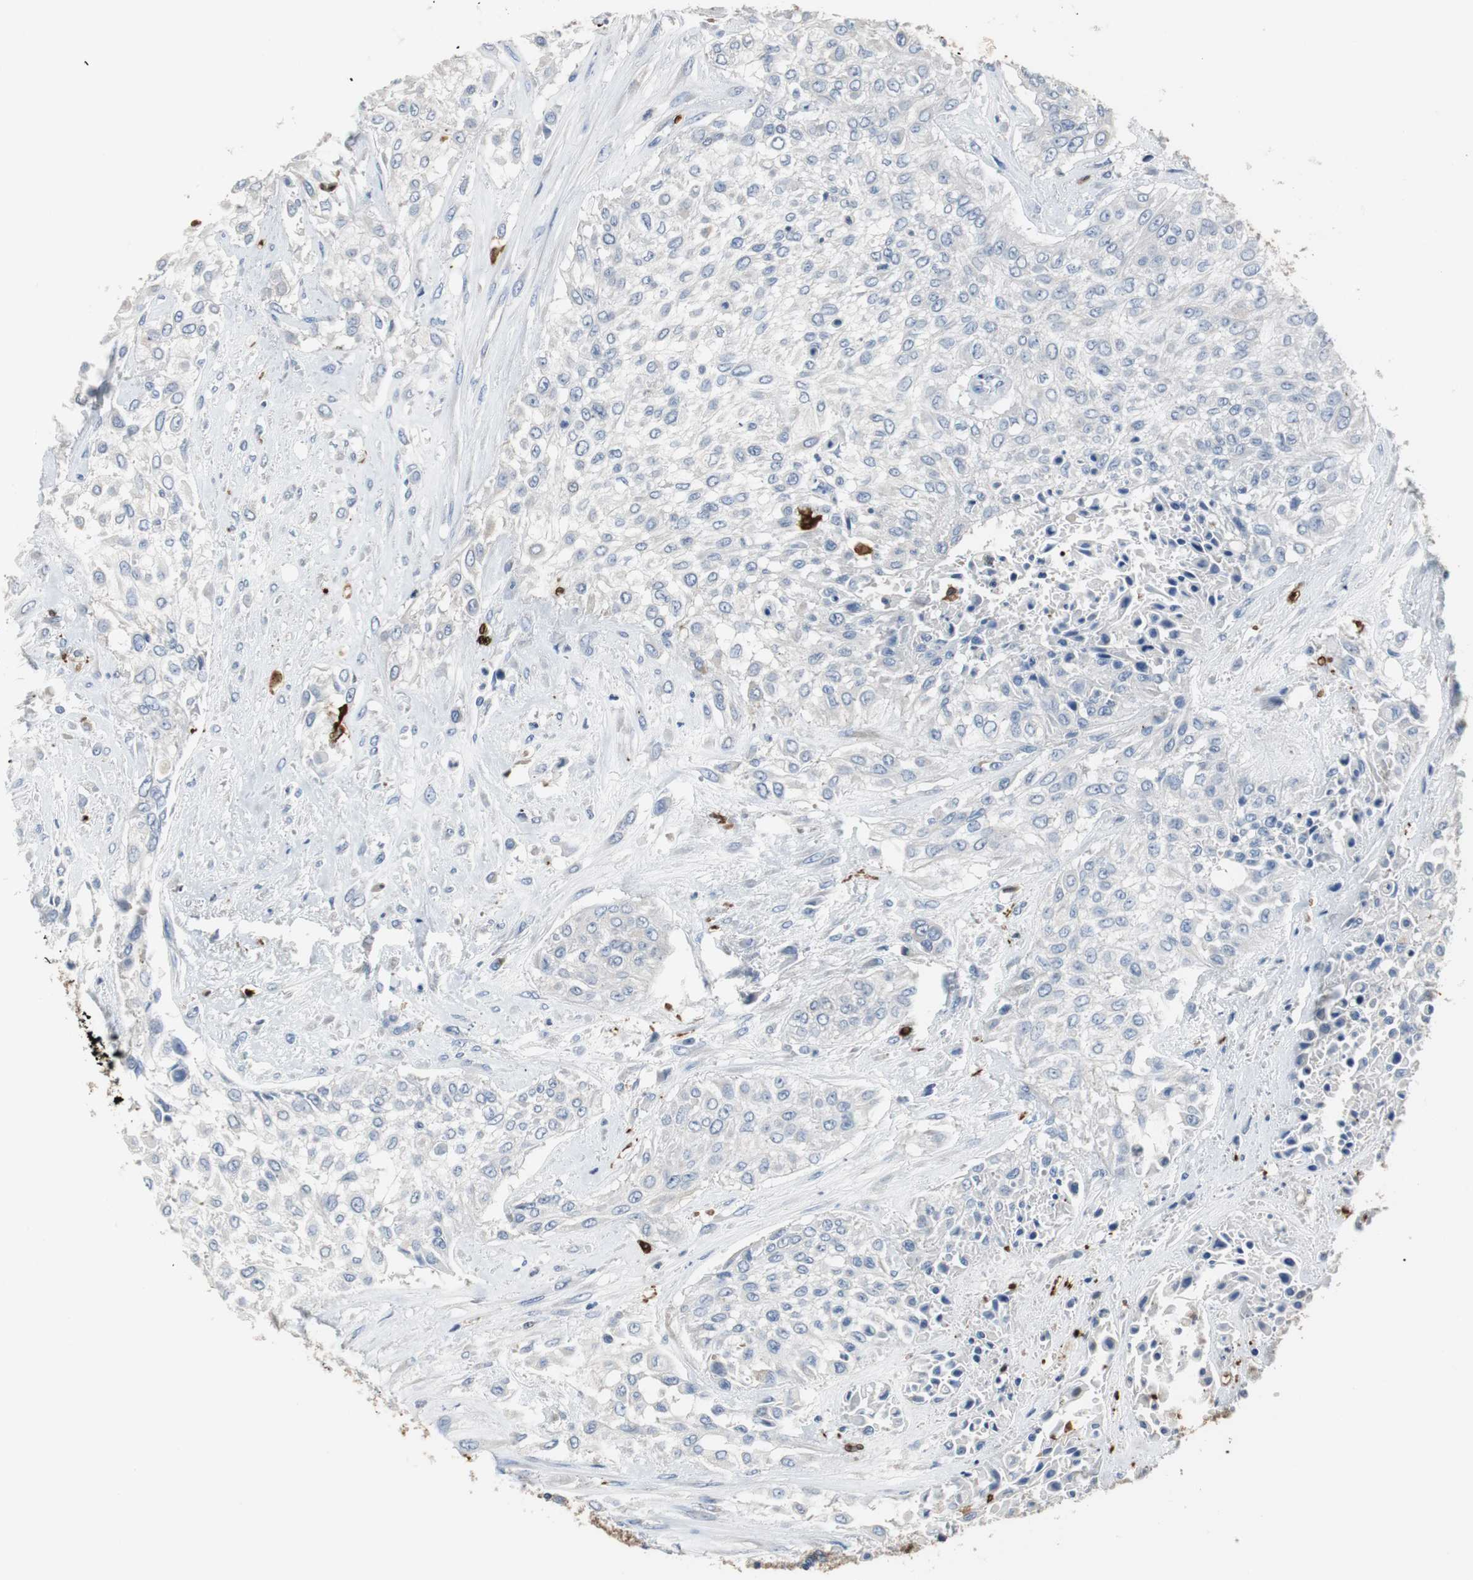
{"staining": {"intensity": "negative", "quantity": "none", "location": "none"}, "tissue": "urothelial cancer", "cell_type": "Tumor cells", "image_type": "cancer", "snomed": [{"axis": "morphology", "description": "Urothelial carcinoma, High grade"}, {"axis": "topography", "description": "Urinary bladder"}], "caption": "Tumor cells are negative for brown protein staining in urothelial carcinoma (high-grade). The staining was performed using DAB (3,3'-diaminobenzidine) to visualize the protein expression in brown, while the nuclei were stained in blue with hematoxylin (Magnification: 20x).", "gene": "PI15", "patient": {"sex": "male", "age": 57}}